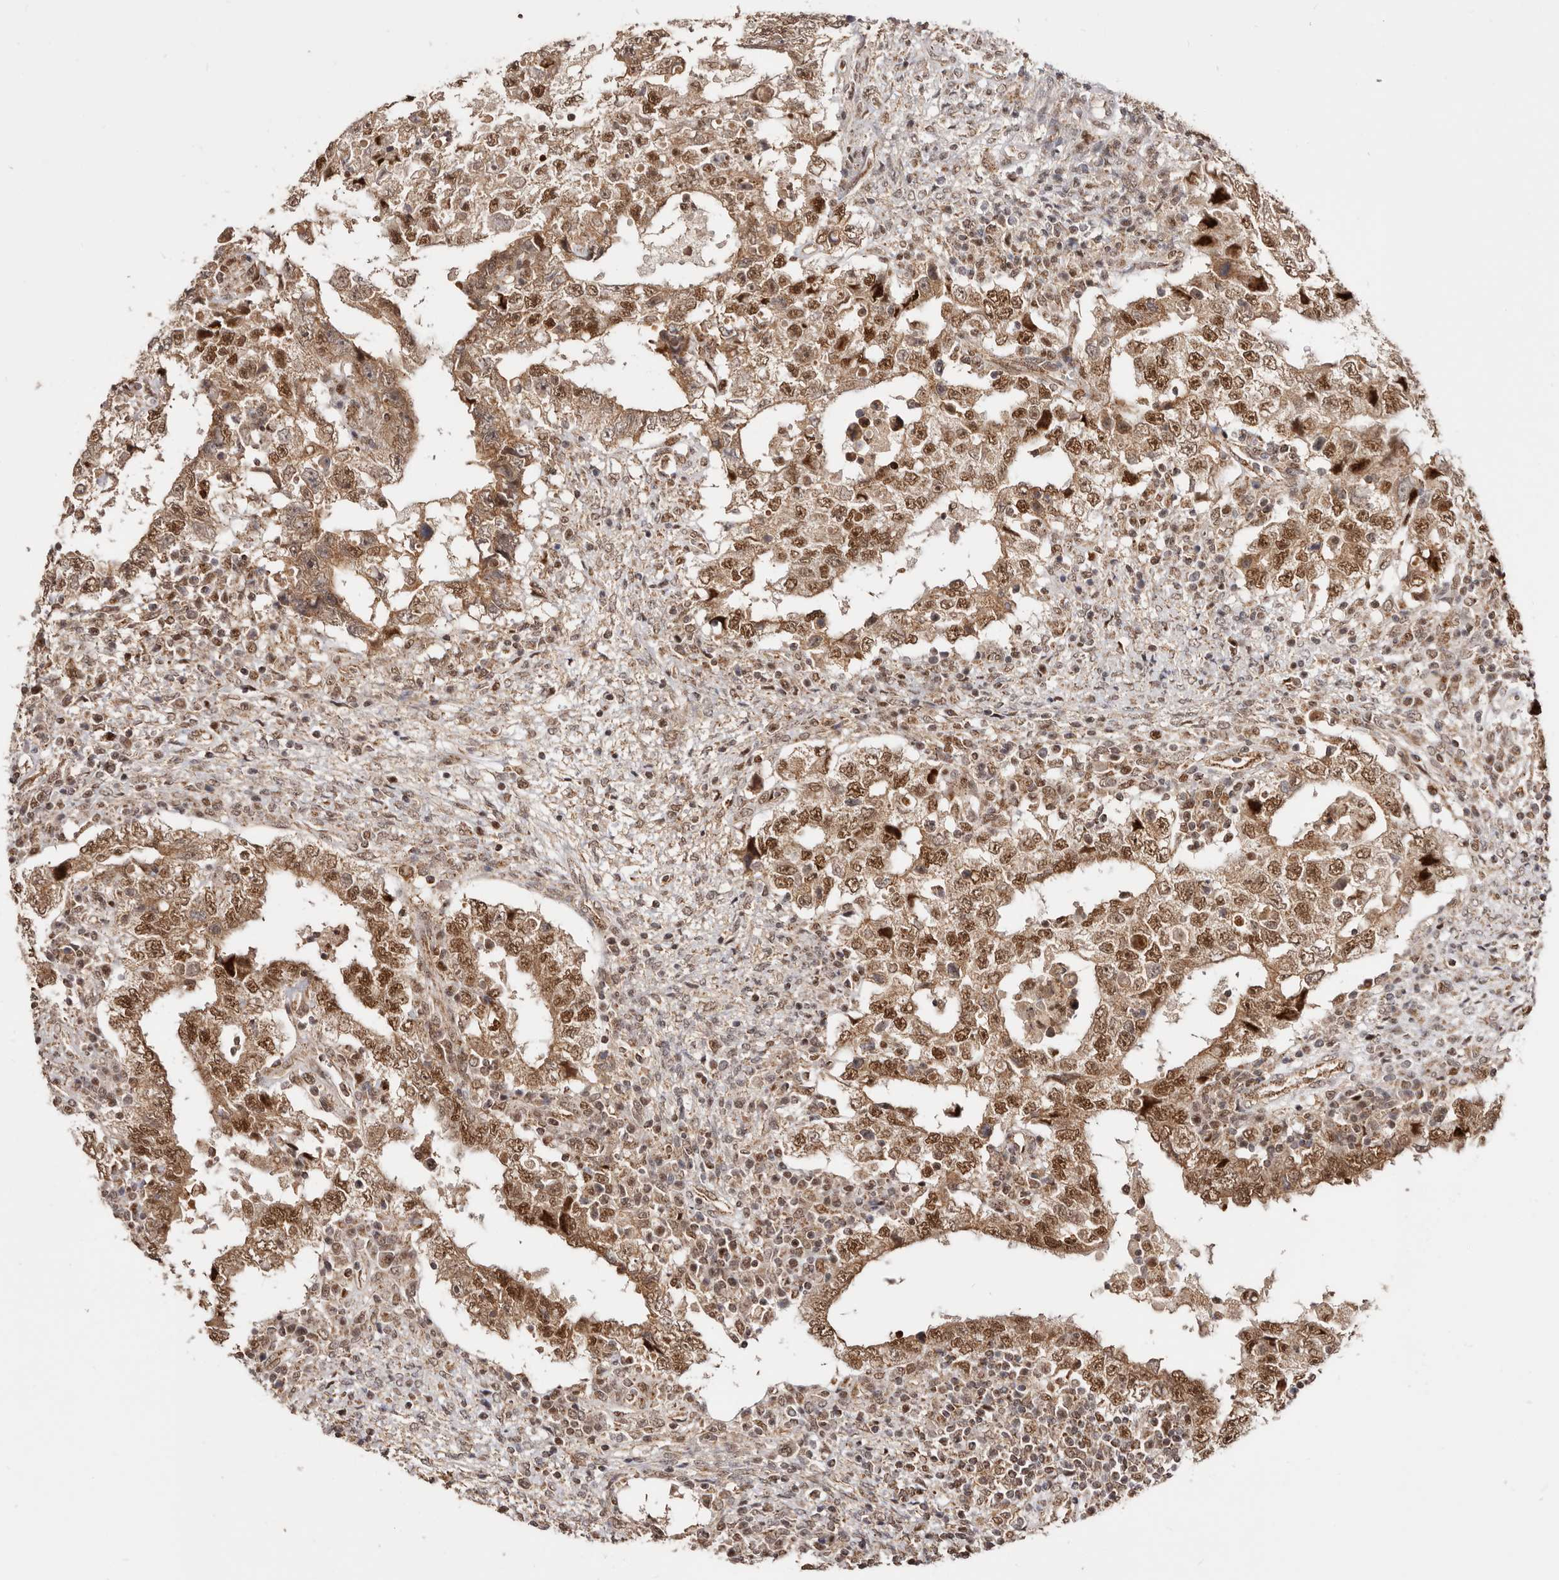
{"staining": {"intensity": "strong", "quantity": ">75%", "location": "cytoplasmic/membranous,nuclear"}, "tissue": "testis cancer", "cell_type": "Tumor cells", "image_type": "cancer", "snomed": [{"axis": "morphology", "description": "Carcinoma, Embryonal, NOS"}, {"axis": "topography", "description": "Testis"}], "caption": "High-magnification brightfield microscopy of testis embryonal carcinoma stained with DAB (3,3'-diaminobenzidine) (brown) and counterstained with hematoxylin (blue). tumor cells exhibit strong cytoplasmic/membranous and nuclear positivity is appreciated in about>75% of cells.", "gene": "SEC14L1", "patient": {"sex": "male", "age": 26}}